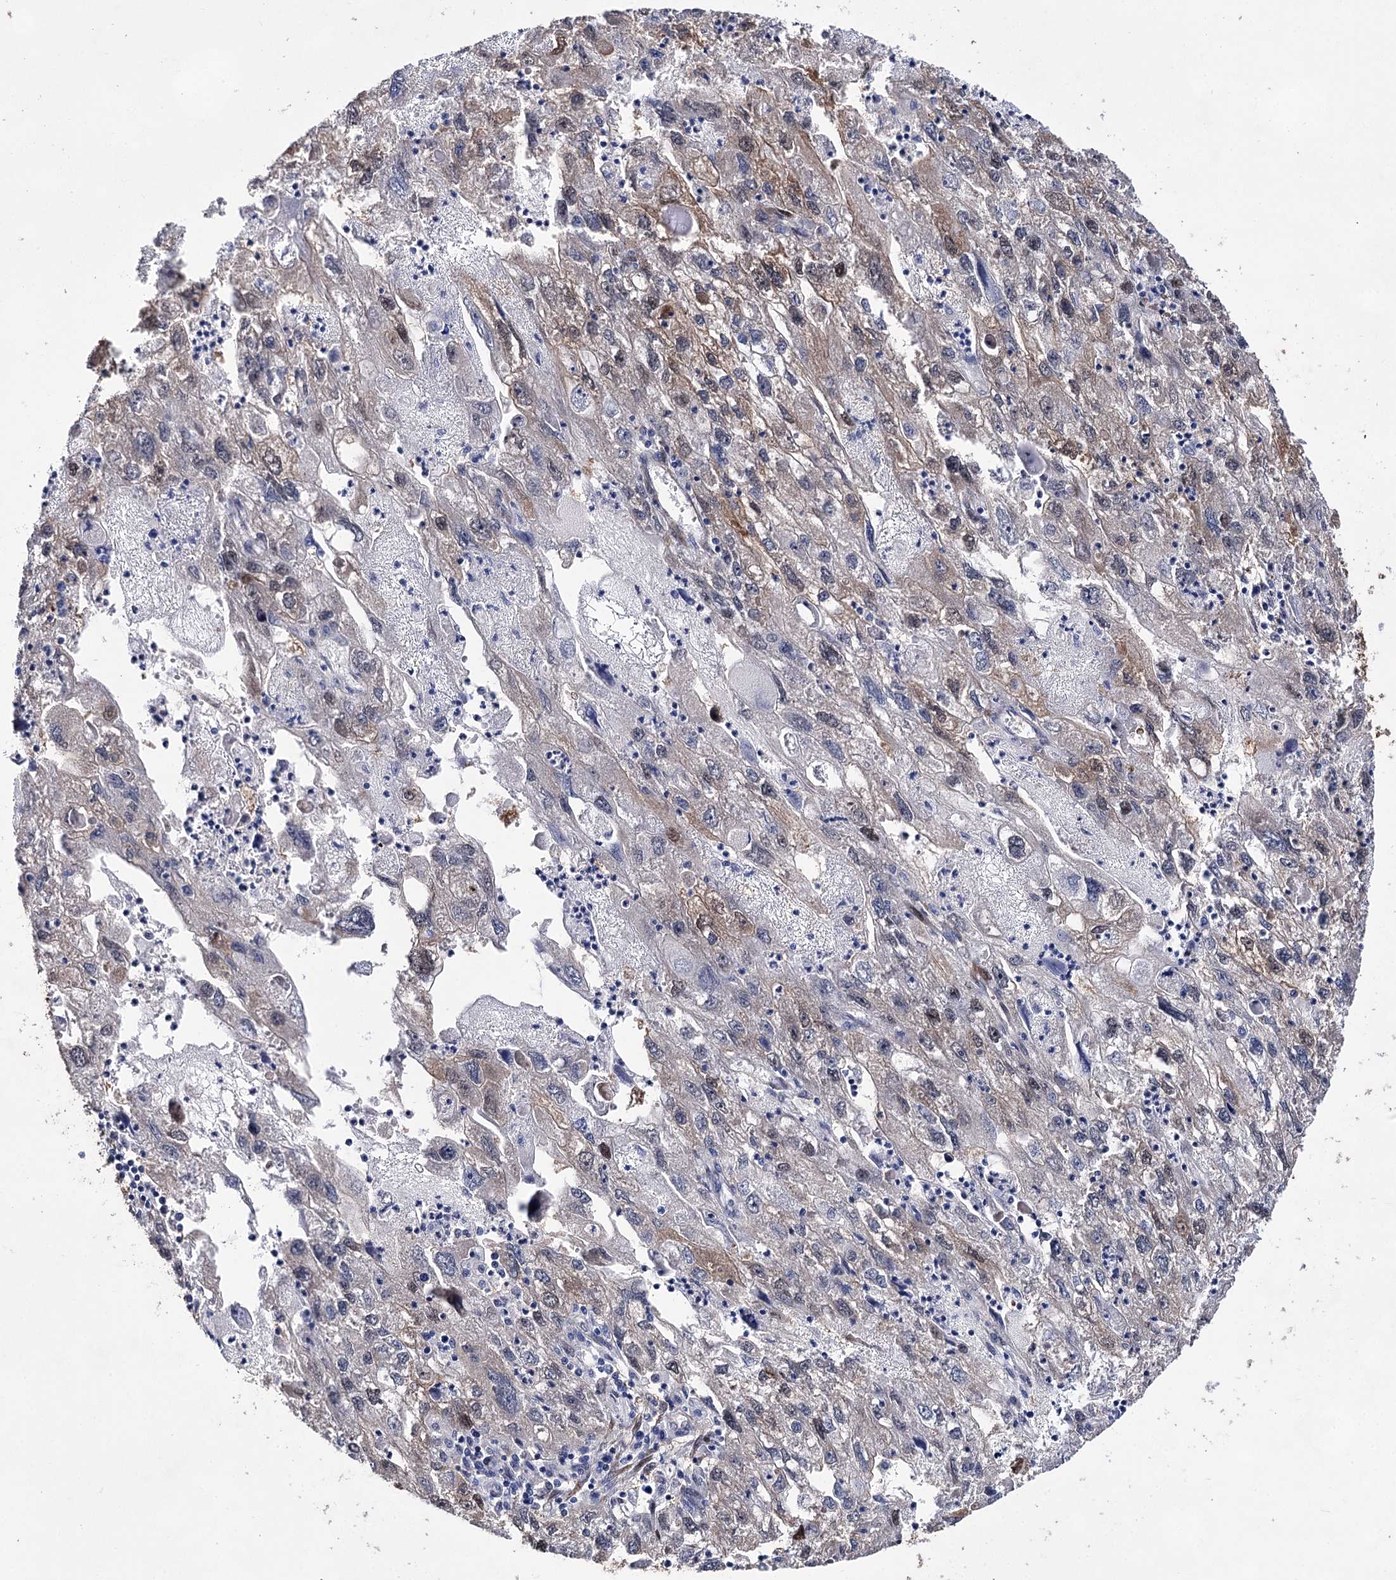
{"staining": {"intensity": "weak", "quantity": "25%-75%", "location": "cytoplasmic/membranous"}, "tissue": "endometrial cancer", "cell_type": "Tumor cells", "image_type": "cancer", "snomed": [{"axis": "morphology", "description": "Adenocarcinoma, NOS"}, {"axis": "topography", "description": "Endometrium"}], "caption": "IHC (DAB) staining of human endometrial cancer demonstrates weak cytoplasmic/membranous protein positivity in approximately 25%-75% of tumor cells.", "gene": "UGDH", "patient": {"sex": "female", "age": 49}}